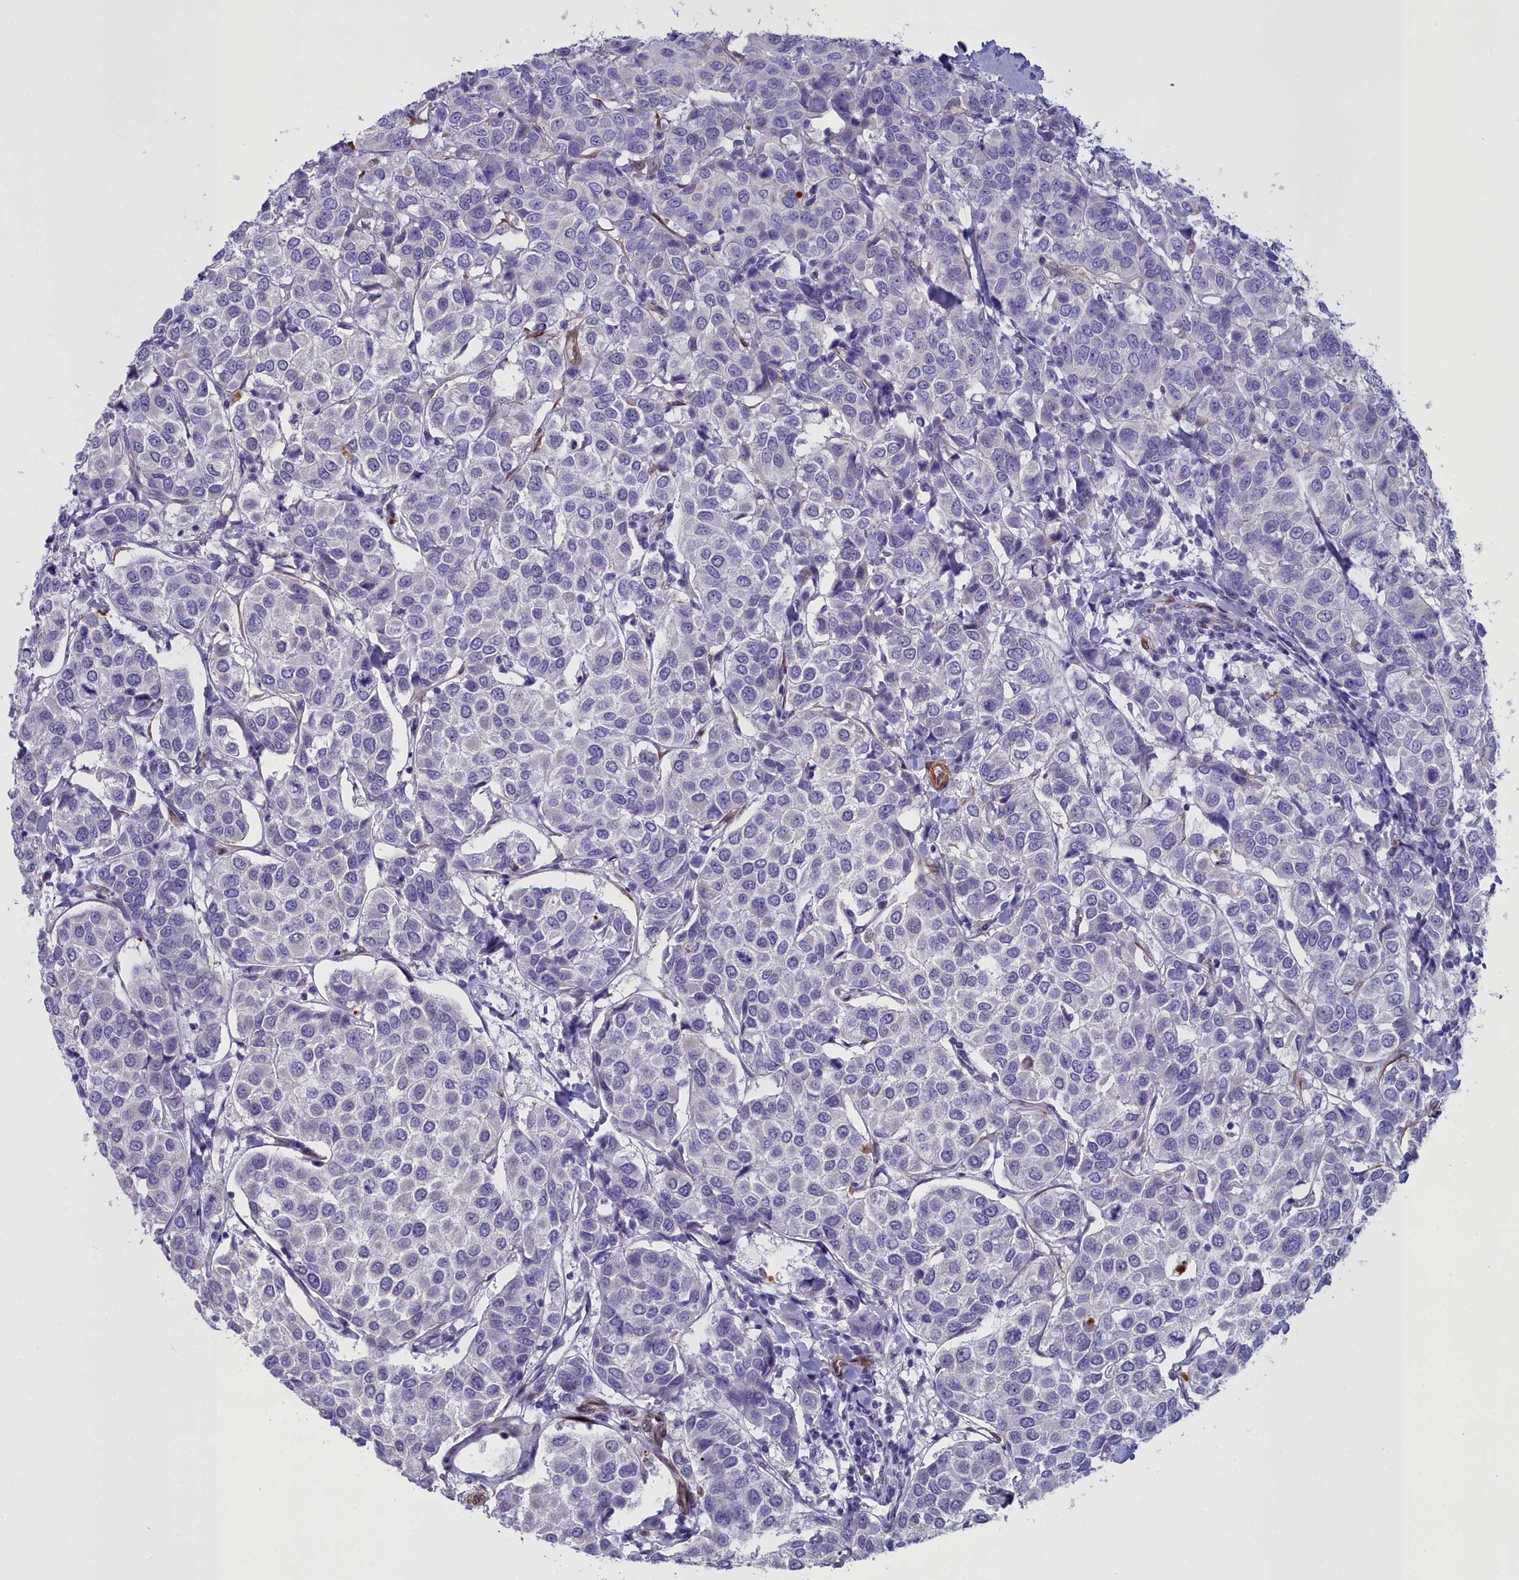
{"staining": {"intensity": "negative", "quantity": "none", "location": "none"}, "tissue": "breast cancer", "cell_type": "Tumor cells", "image_type": "cancer", "snomed": [{"axis": "morphology", "description": "Duct carcinoma"}, {"axis": "topography", "description": "Breast"}], "caption": "DAB (3,3'-diaminobenzidine) immunohistochemical staining of human infiltrating ductal carcinoma (breast) shows no significant positivity in tumor cells.", "gene": "PPP1R14A", "patient": {"sex": "female", "age": 55}}